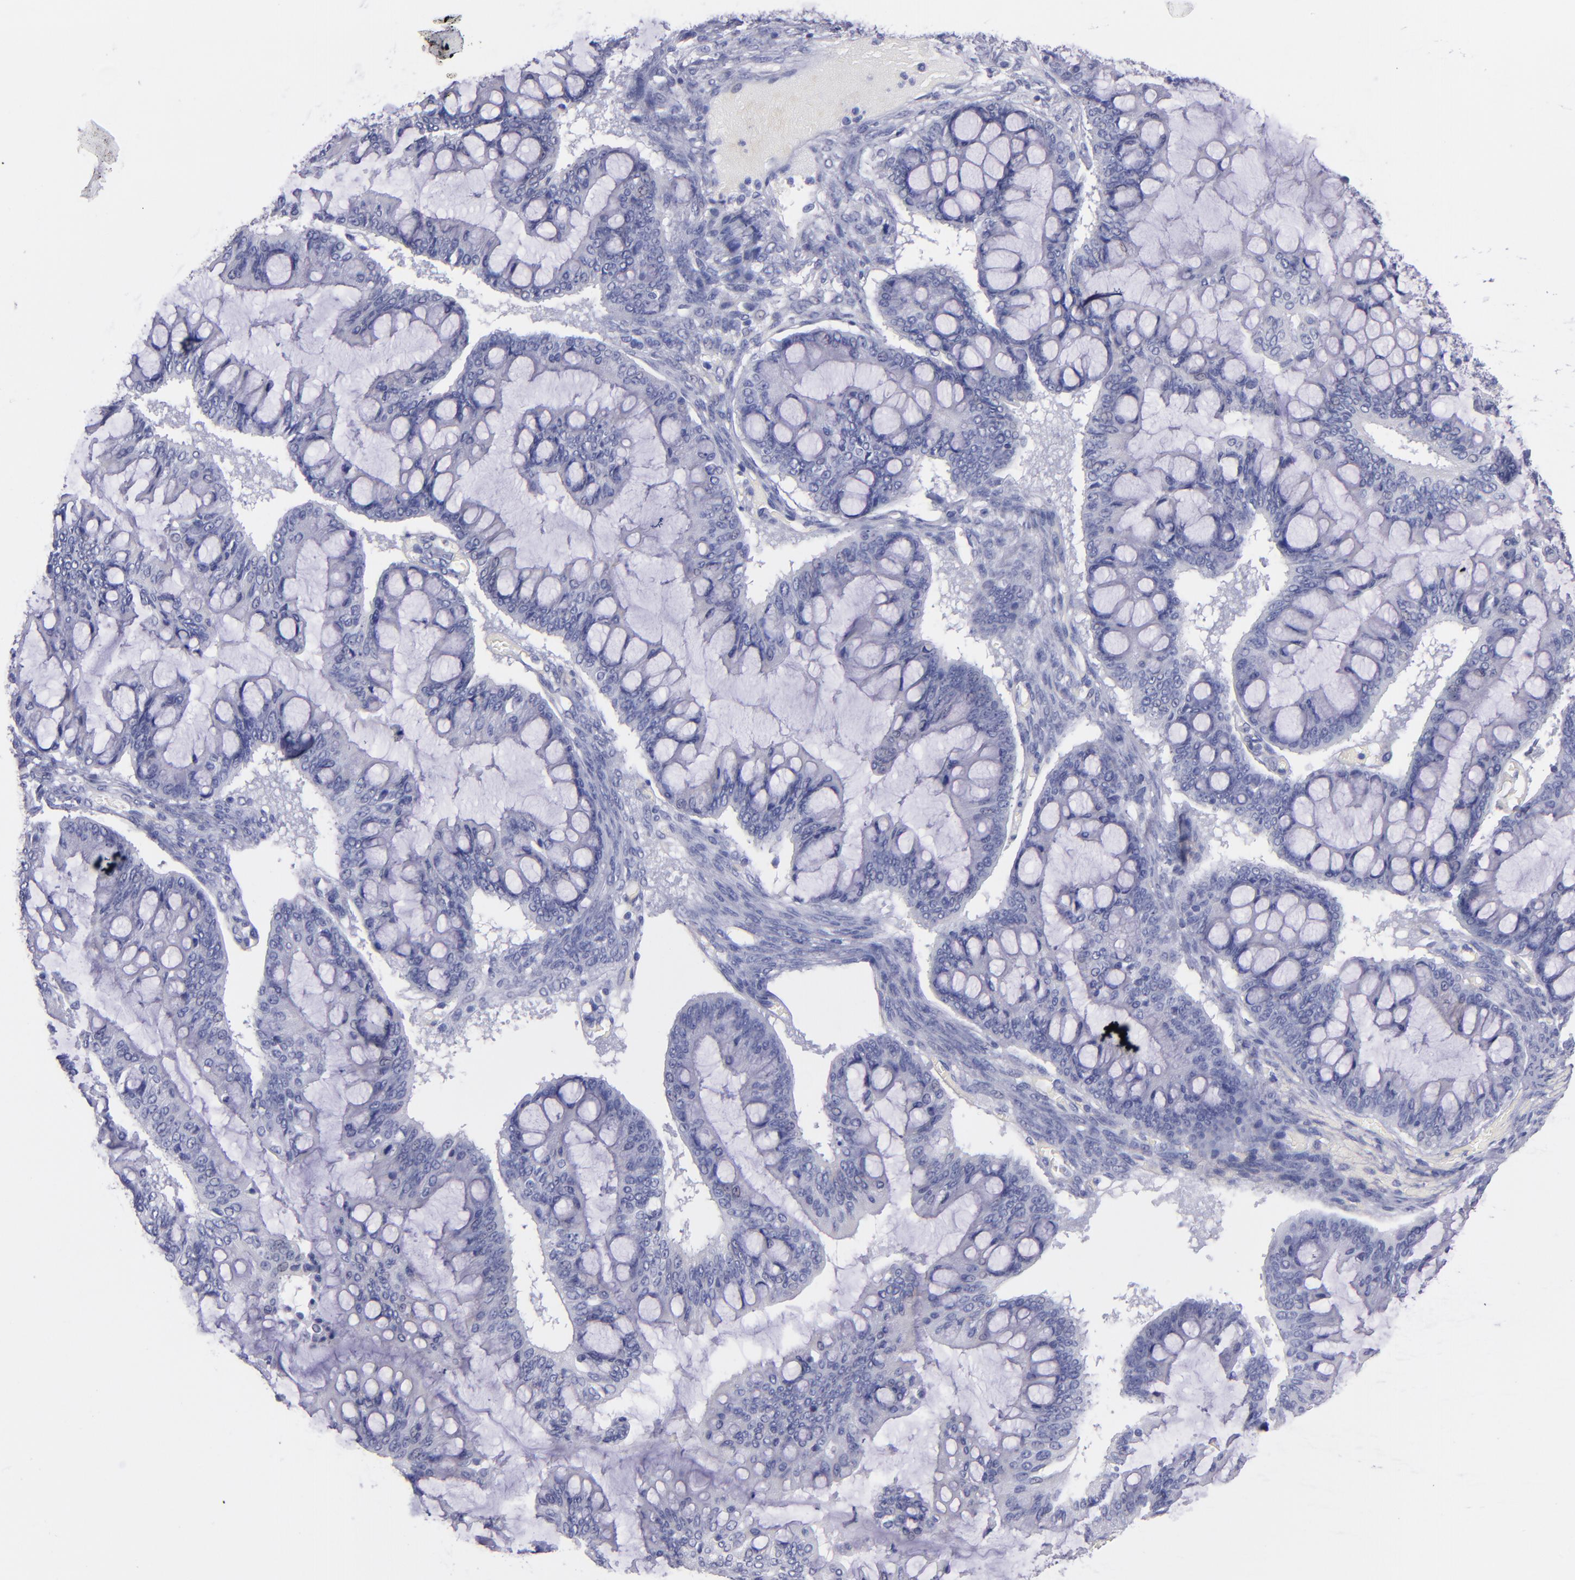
{"staining": {"intensity": "negative", "quantity": "none", "location": "none"}, "tissue": "ovarian cancer", "cell_type": "Tumor cells", "image_type": "cancer", "snomed": [{"axis": "morphology", "description": "Cystadenocarcinoma, mucinous, NOS"}, {"axis": "topography", "description": "Ovary"}], "caption": "The image shows no staining of tumor cells in ovarian mucinous cystadenocarcinoma.", "gene": "TG", "patient": {"sex": "female", "age": 73}}